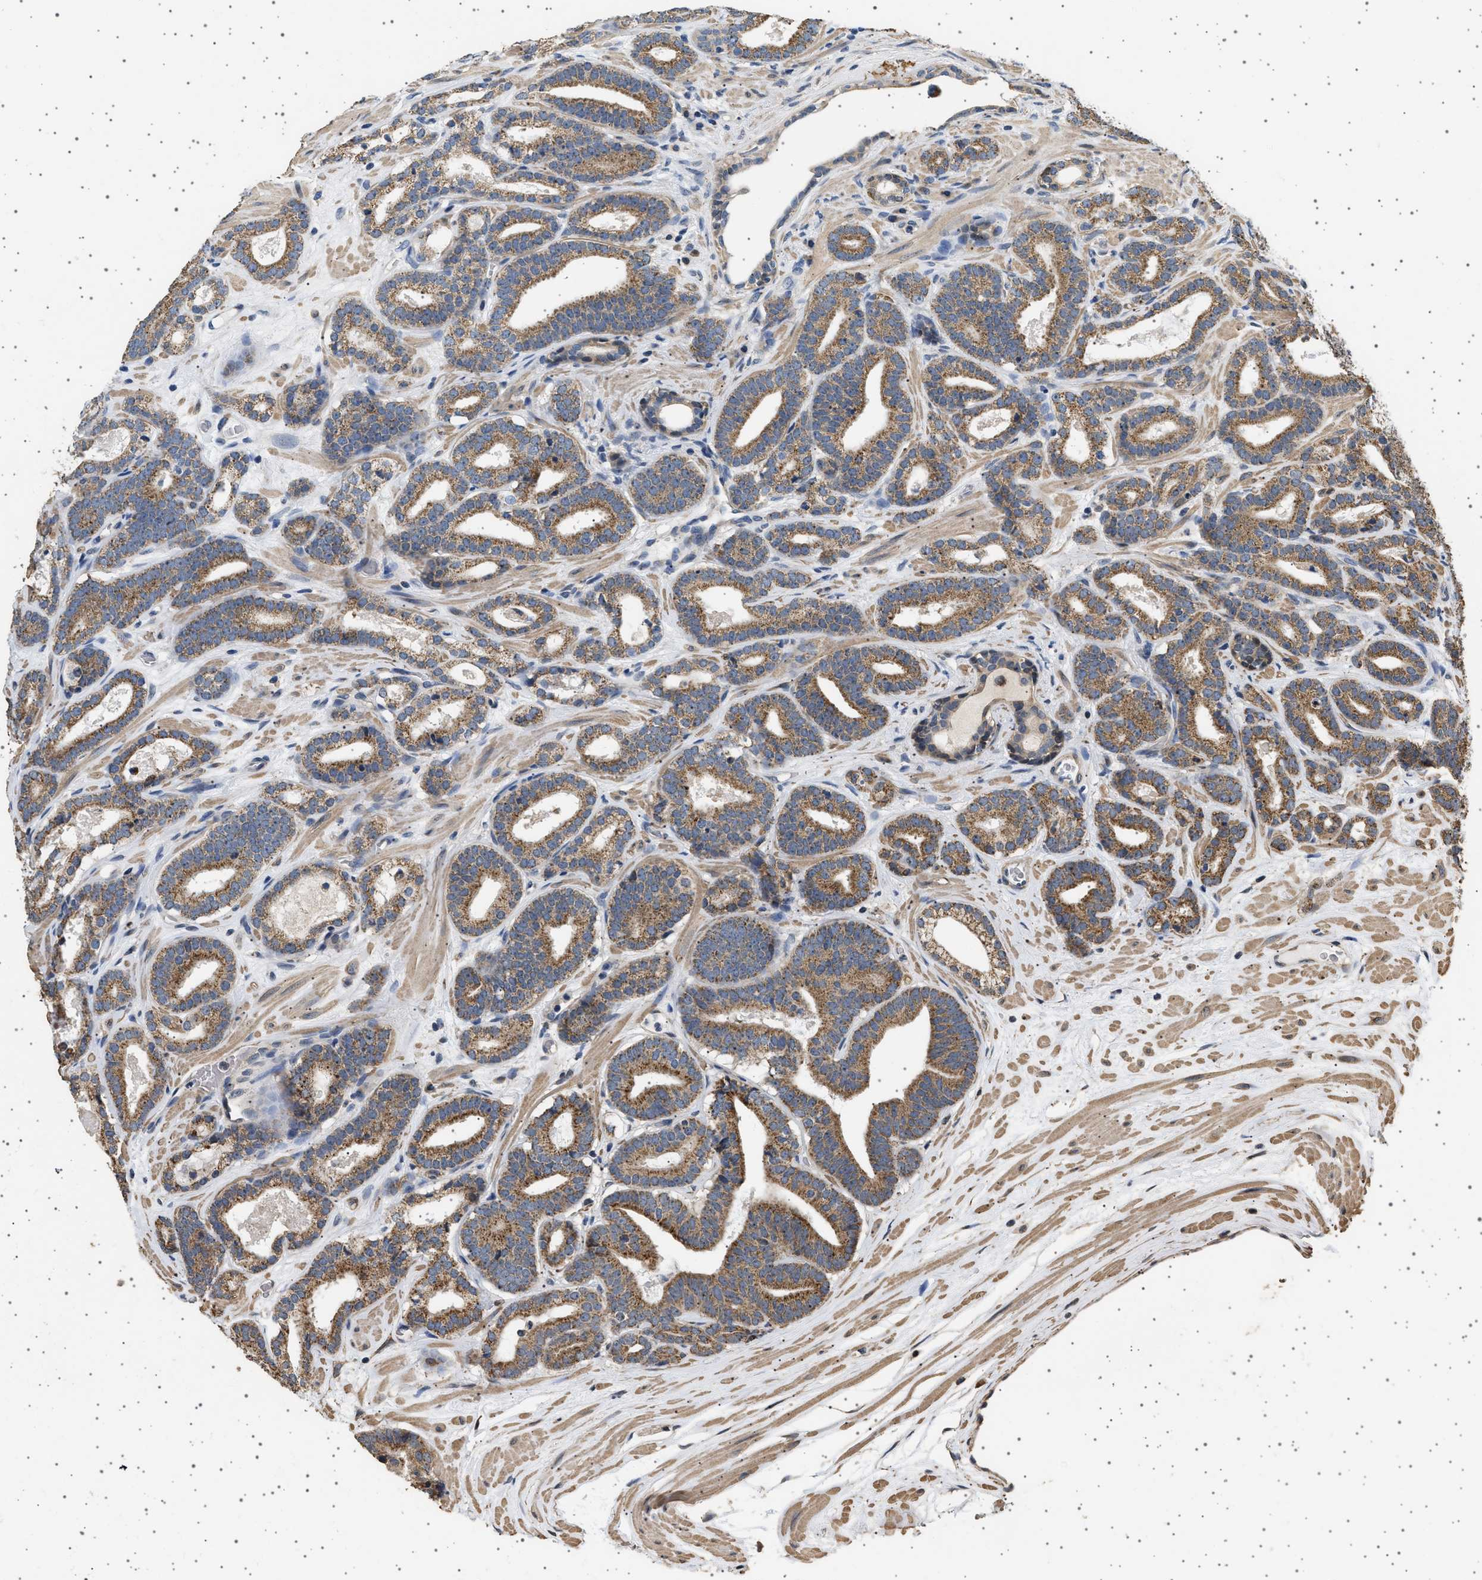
{"staining": {"intensity": "moderate", "quantity": ">75%", "location": "cytoplasmic/membranous"}, "tissue": "prostate cancer", "cell_type": "Tumor cells", "image_type": "cancer", "snomed": [{"axis": "morphology", "description": "Adenocarcinoma, High grade"}, {"axis": "topography", "description": "Prostate"}], "caption": "Immunohistochemistry of human prostate cancer (adenocarcinoma (high-grade)) shows medium levels of moderate cytoplasmic/membranous staining in approximately >75% of tumor cells.", "gene": "KCNA4", "patient": {"sex": "male", "age": 60}}